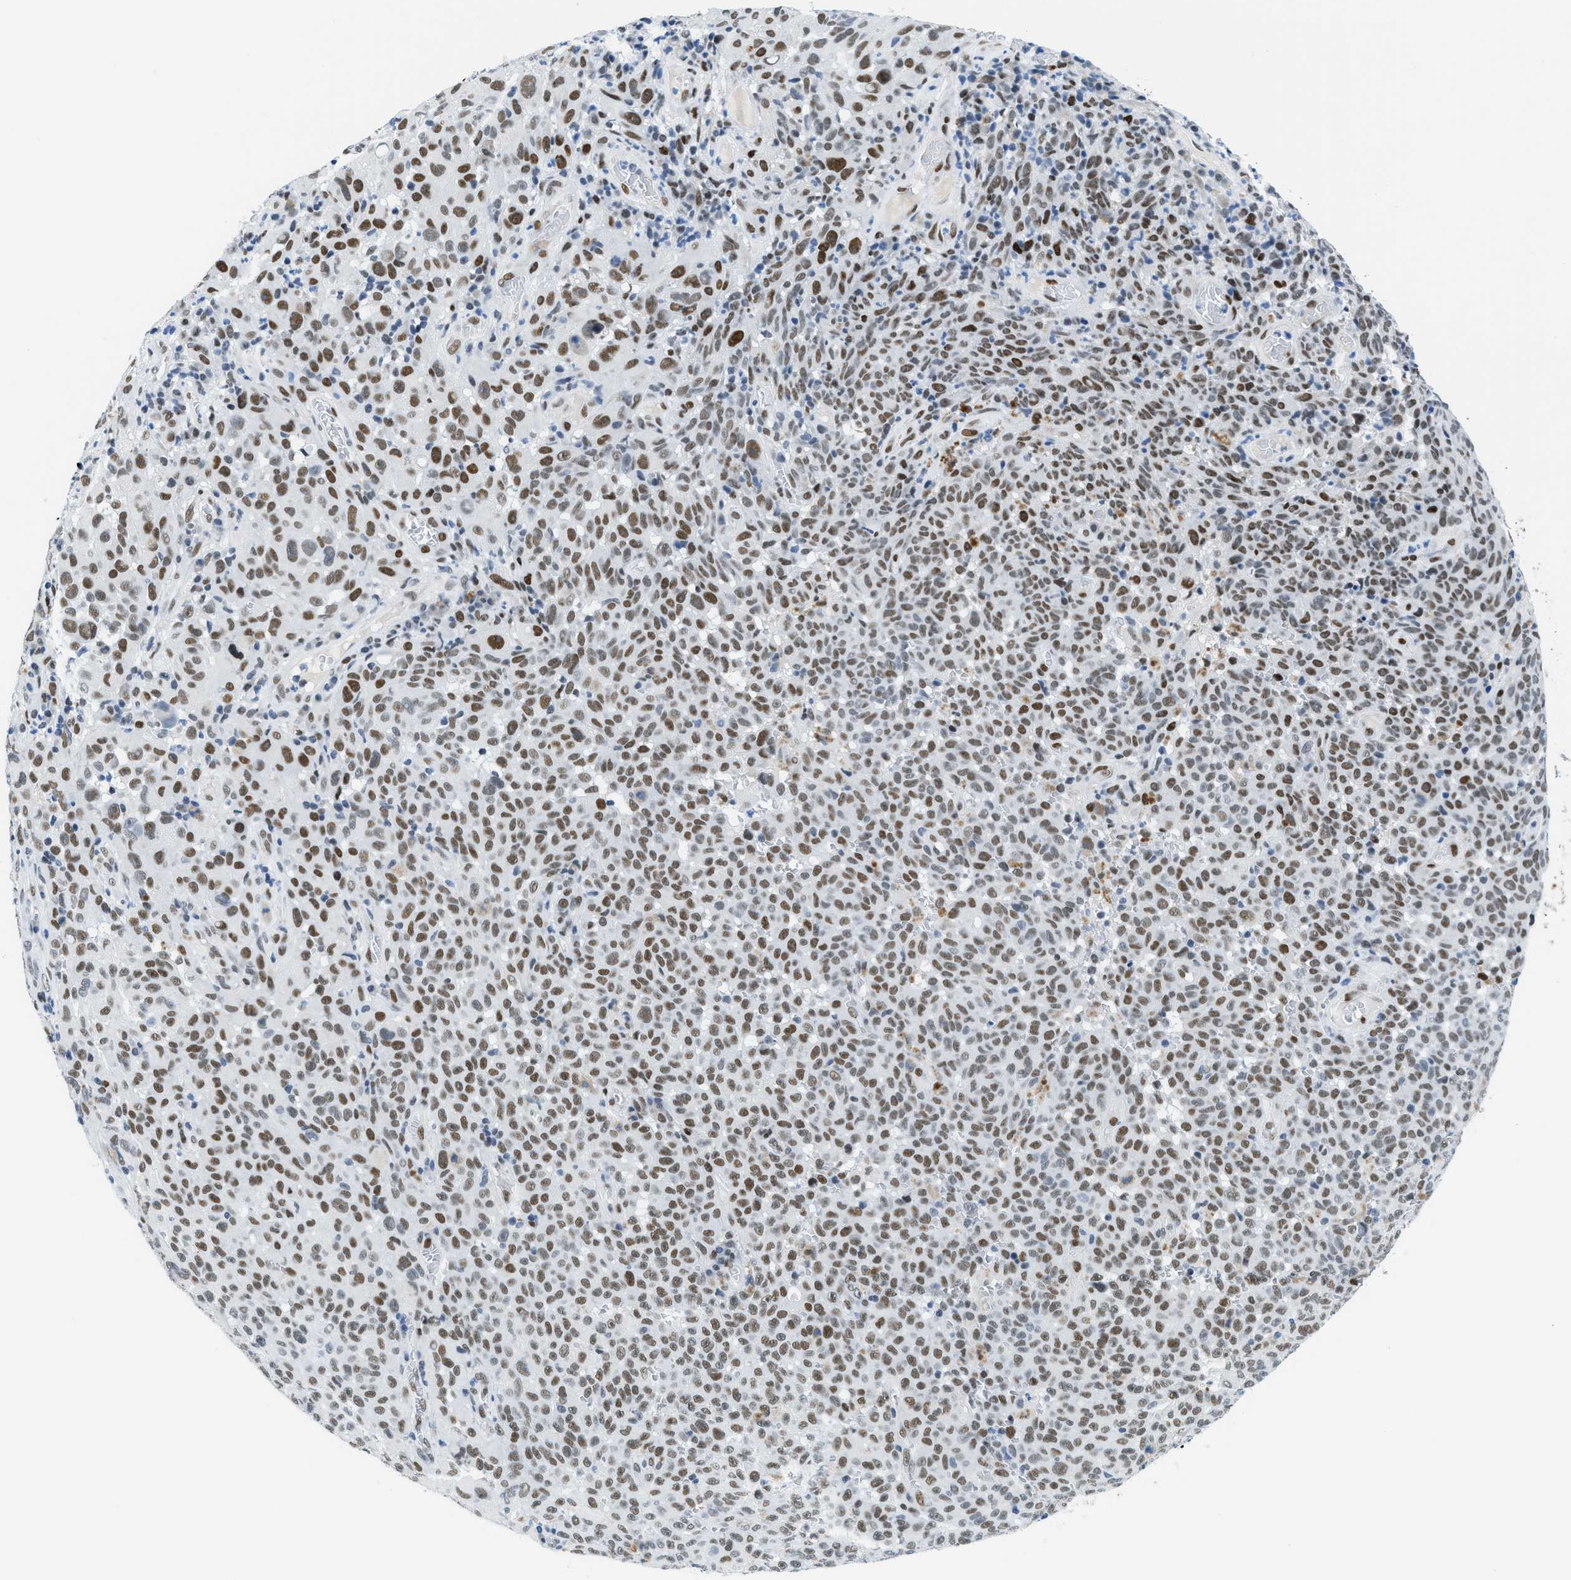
{"staining": {"intensity": "moderate", "quantity": ">75%", "location": "nuclear"}, "tissue": "melanoma", "cell_type": "Tumor cells", "image_type": "cancer", "snomed": [{"axis": "morphology", "description": "Malignant melanoma, NOS"}, {"axis": "topography", "description": "Skin"}], "caption": "Malignant melanoma tissue reveals moderate nuclear expression in about >75% of tumor cells", "gene": "SMARCAD1", "patient": {"sex": "female", "age": 82}}